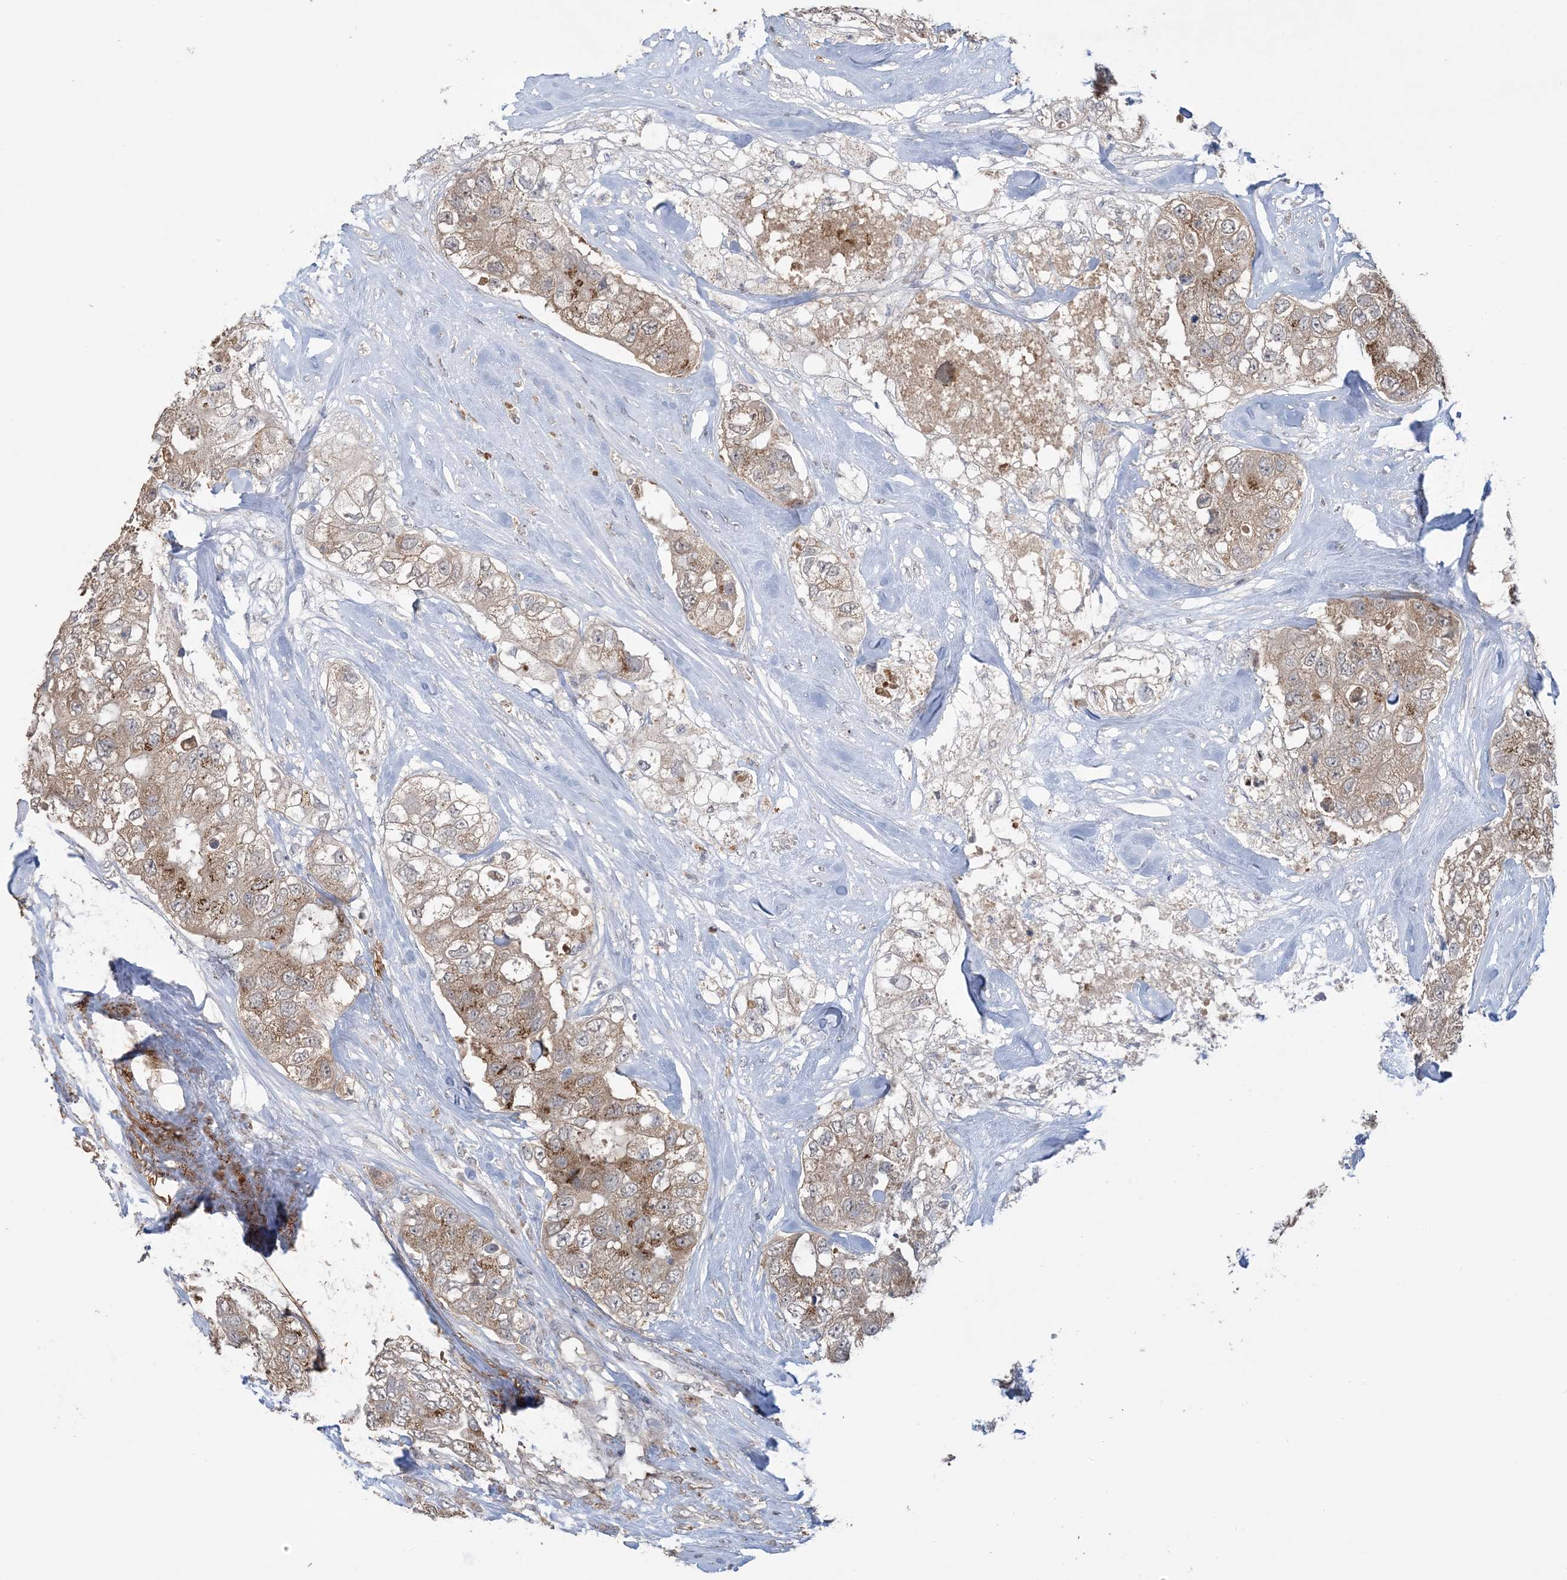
{"staining": {"intensity": "moderate", "quantity": ">75%", "location": "cytoplasmic/membranous"}, "tissue": "breast cancer", "cell_type": "Tumor cells", "image_type": "cancer", "snomed": [{"axis": "morphology", "description": "Duct carcinoma"}, {"axis": "topography", "description": "Breast"}], "caption": "Tumor cells display medium levels of moderate cytoplasmic/membranous positivity in about >75% of cells in breast intraductal carcinoma.", "gene": "XRN1", "patient": {"sex": "female", "age": 62}}